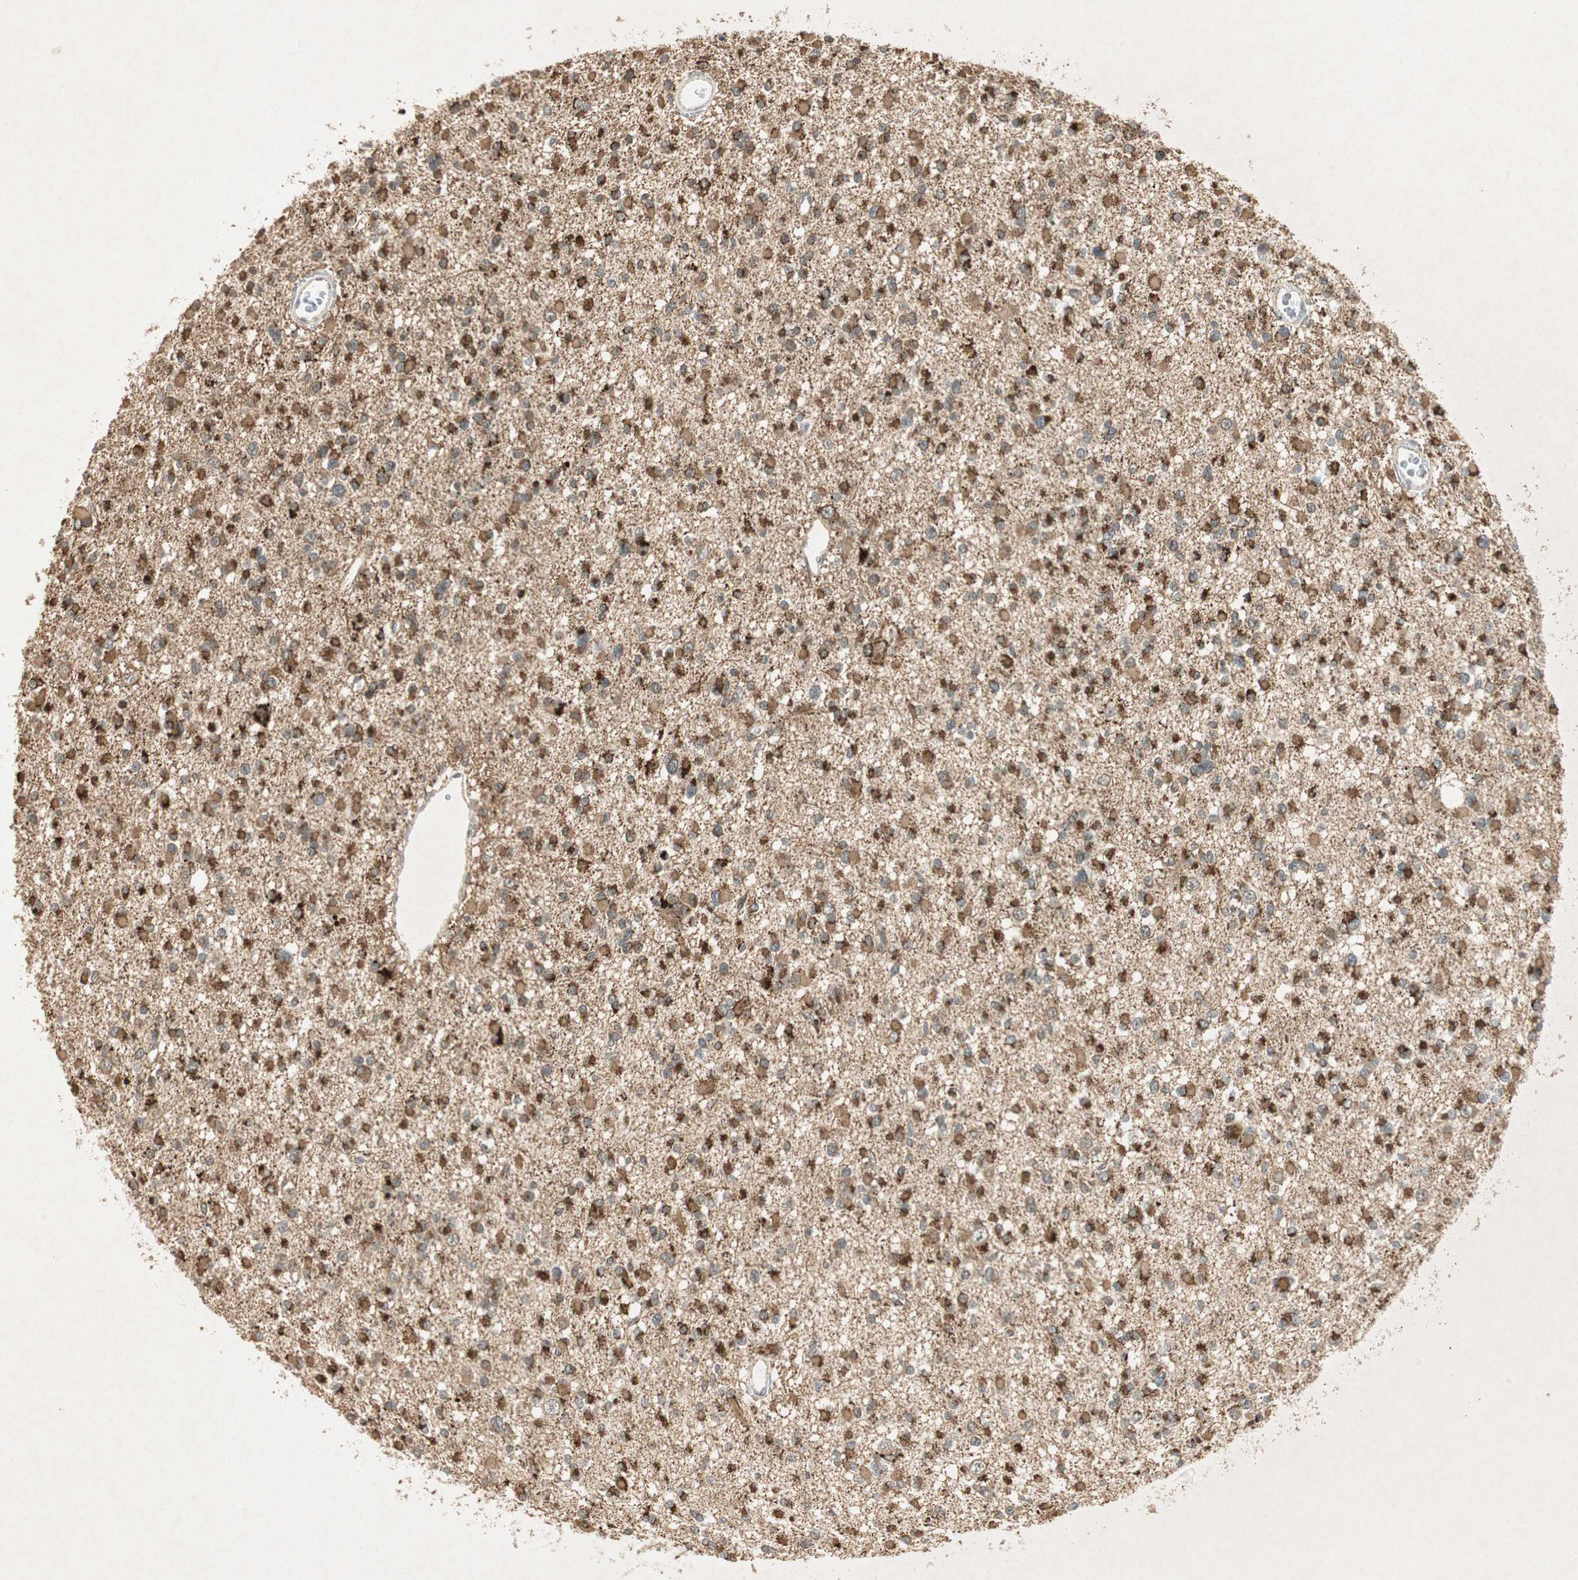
{"staining": {"intensity": "strong", "quantity": ">75%", "location": "cytoplasmic/membranous"}, "tissue": "glioma", "cell_type": "Tumor cells", "image_type": "cancer", "snomed": [{"axis": "morphology", "description": "Glioma, malignant, Low grade"}, {"axis": "topography", "description": "Brain"}], "caption": "Strong cytoplasmic/membranous protein expression is appreciated in about >75% of tumor cells in glioma.", "gene": "USP2", "patient": {"sex": "female", "age": 22}}